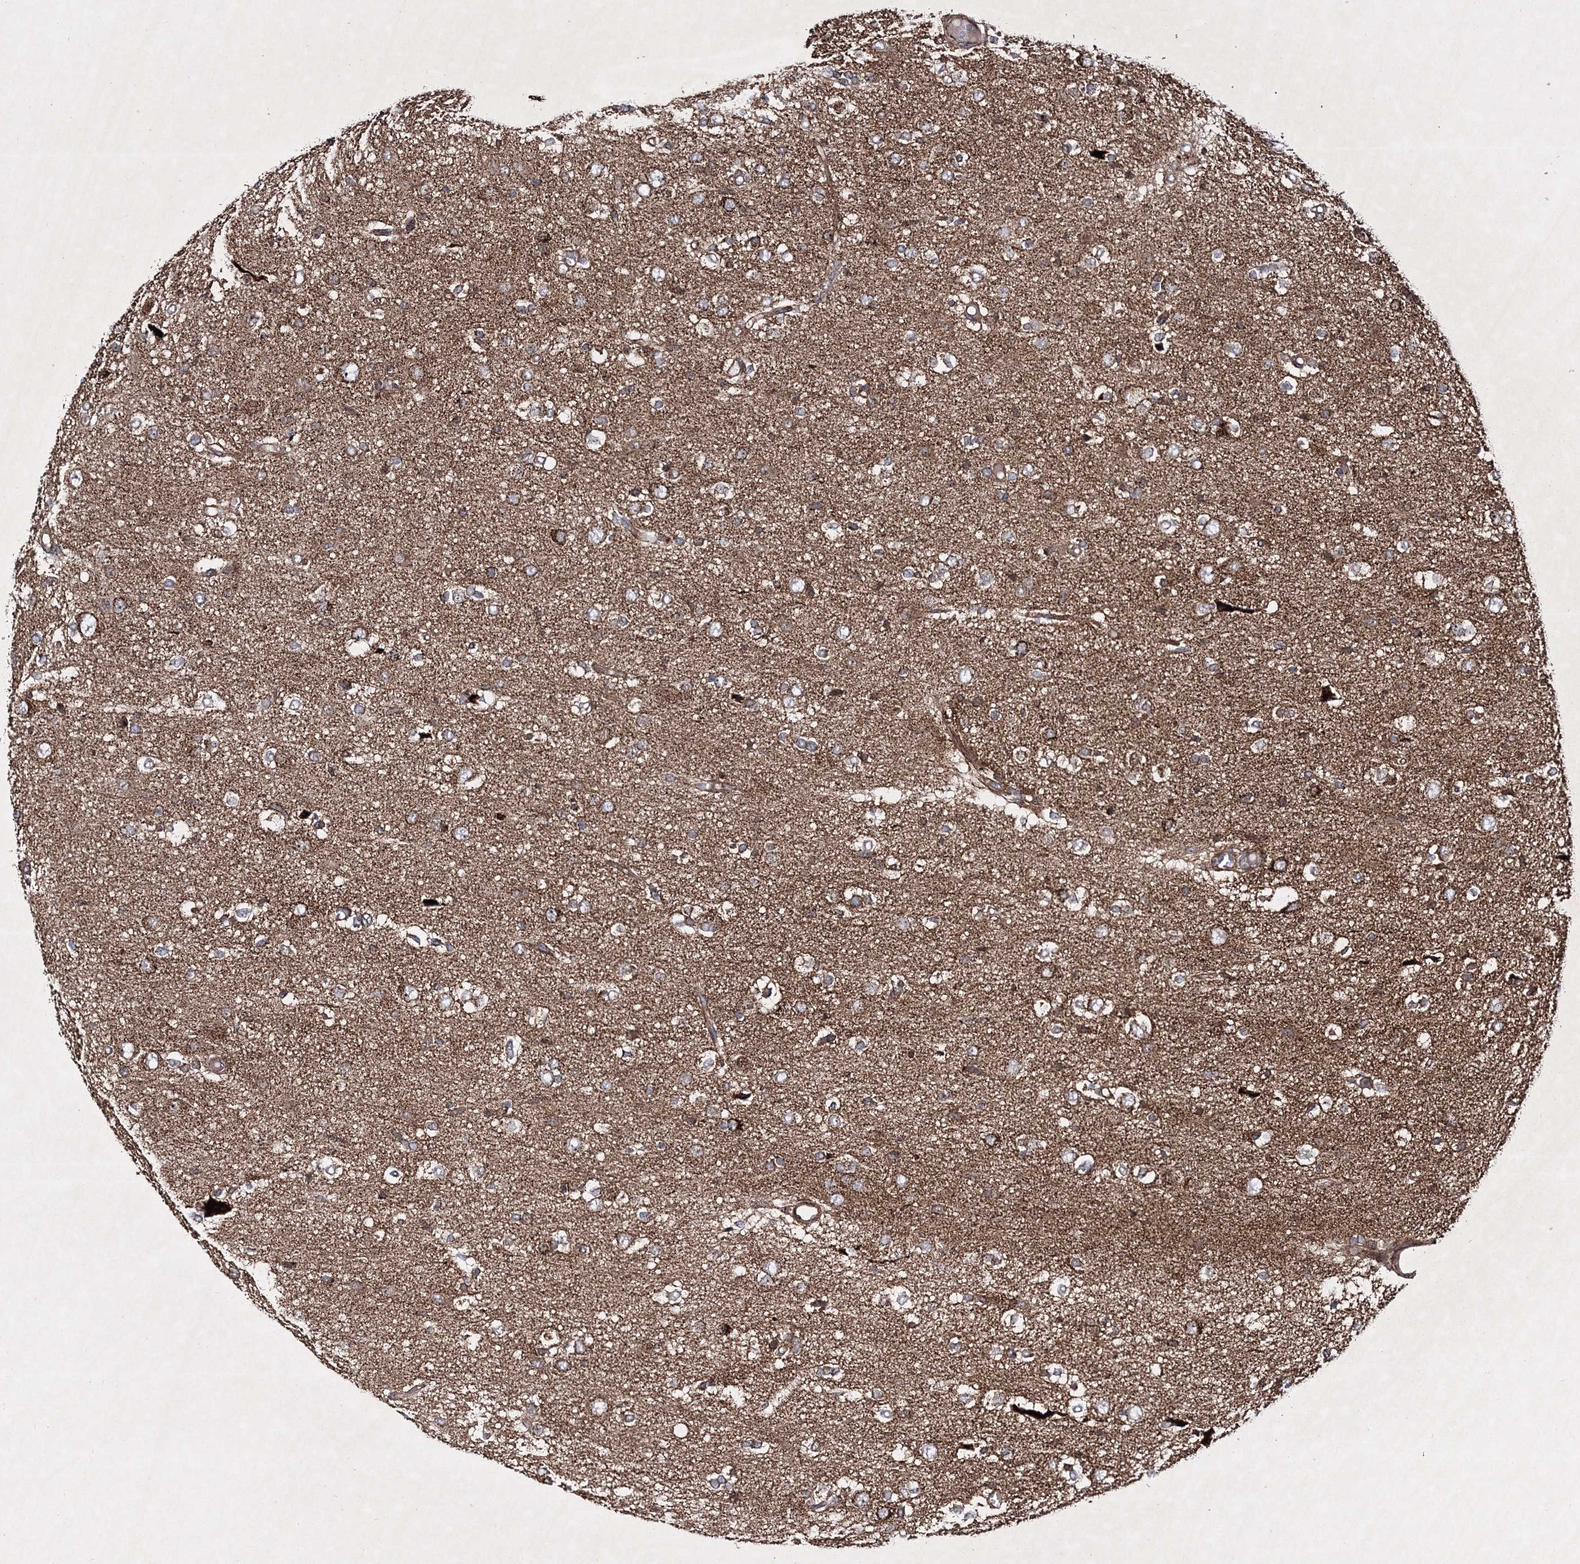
{"staining": {"intensity": "moderate", "quantity": "25%-75%", "location": "cytoplasmic/membranous"}, "tissue": "glioma", "cell_type": "Tumor cells", "image_type": "cancer", "snomed": [{"axis": "morphology", "description": "Glioma, malignant, High grade"}, {"axis": "topography", "description": "Brain"}], "caption": "IHC (DAB (3,3'-diaminobenzidine)) staining of glioma reveals moderate cytoplasmic/membranous protein positivity in about 25%-75% of tumor cells.", "gene": "SCRN3", "patient": {"sex": "female", "age": 59}}